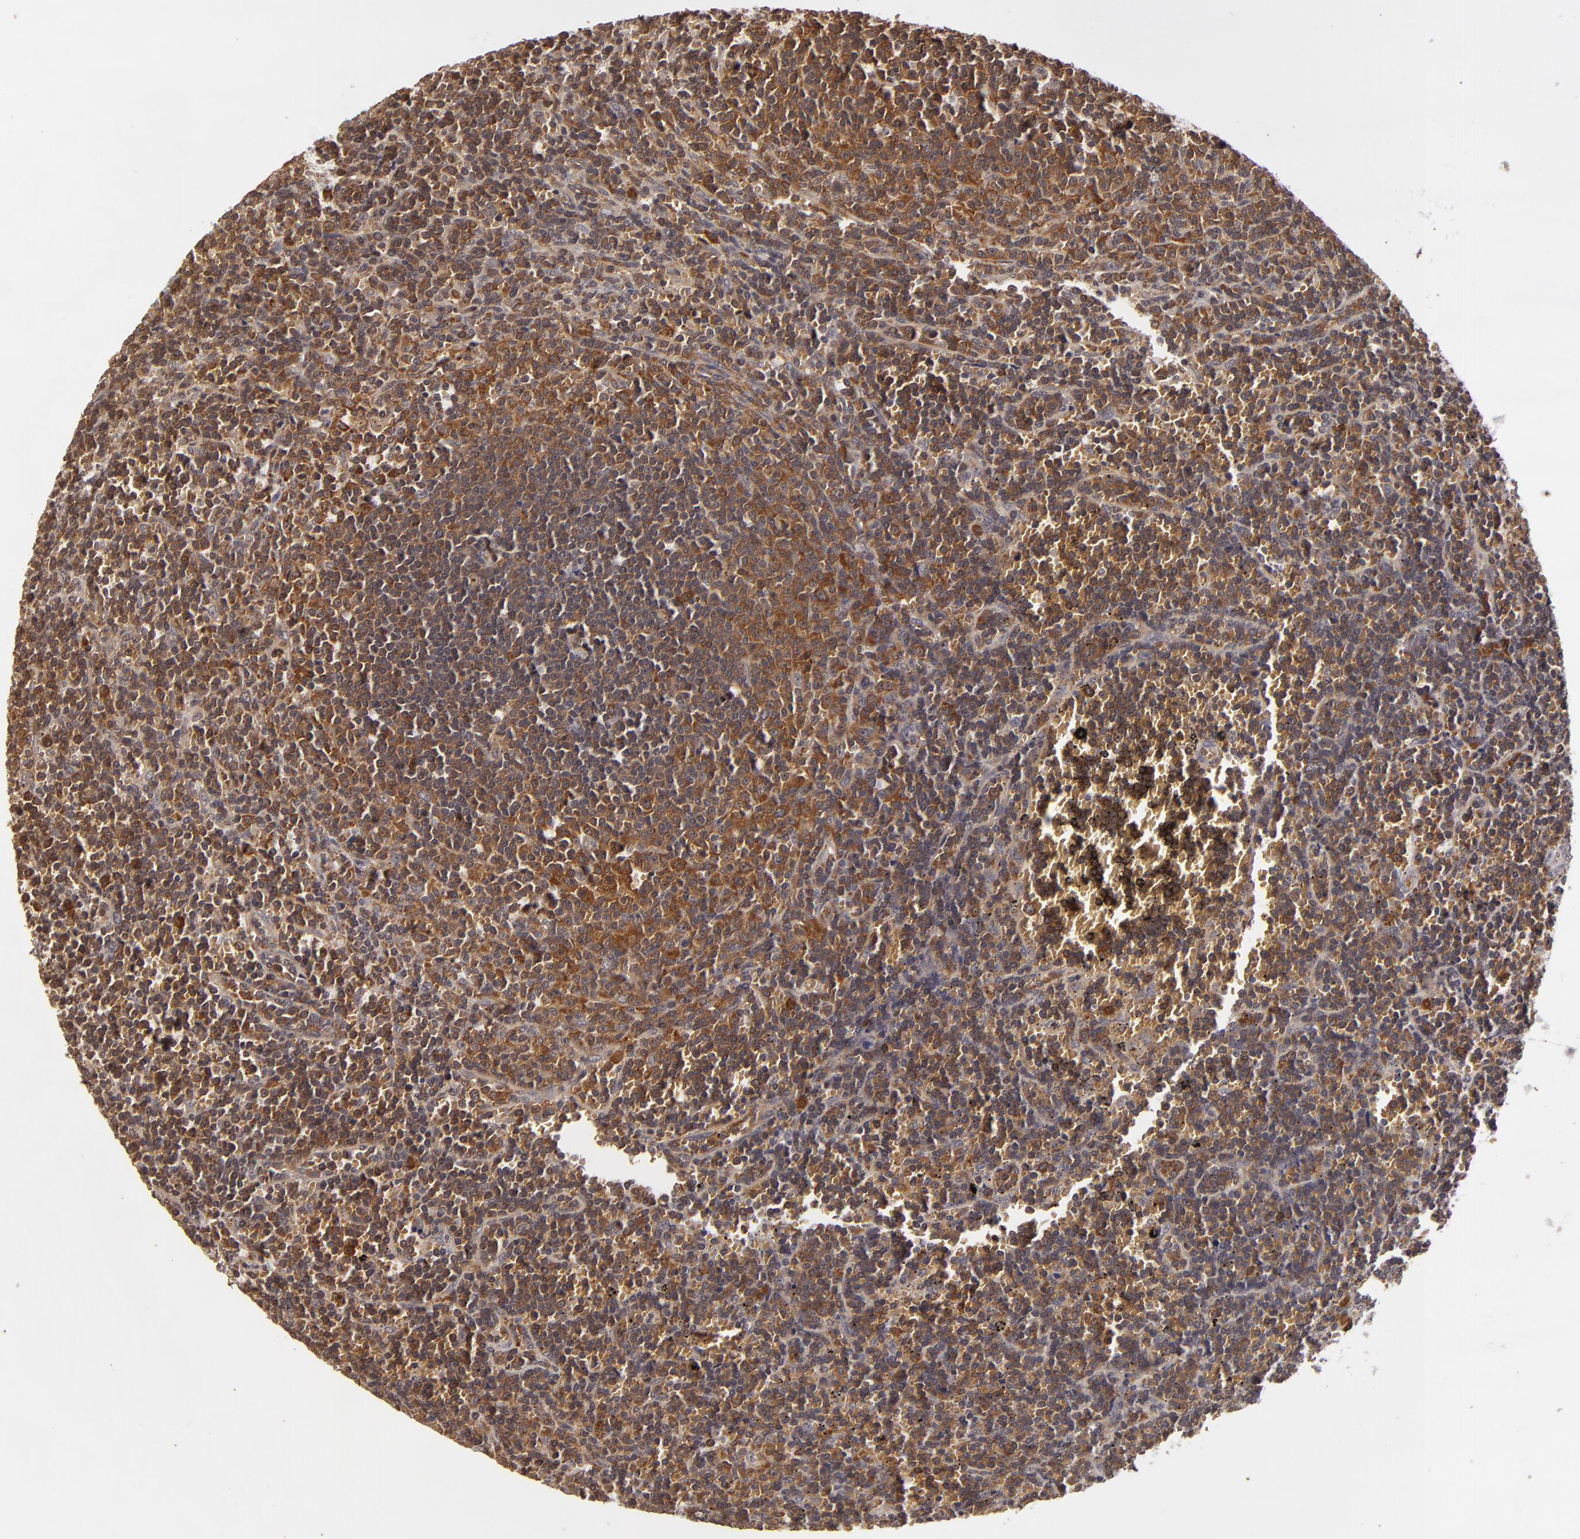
{"staining": {"intensity": "moderate", "quantity": "25%-75%", "location": "cytoplasmic/membranous"}, "tissue": "lymphoma", "cell_type": "Tumor cells", "image_type": "cancer", "snomed": [{"axis": "morphology", "description": "Malignant lymphoma, non-Hodgkin's type, Low grade"}, {"axis": "topography", "description": "Spleen"}], "caption": "A medium amount of moderate cytoplasmic/membranous expression is identified in approximately 25%-75% of tumor cells in malignant lymphoma, non-Hodgkin's type (low-grade) tissue. The protein of interest is stained brown, and the nuclei are stained in blue (DAB IHC with brightfield microscopy, high magnification).", "gene": "MAPK3", "patient": {"sex": "male", "age": 80}}